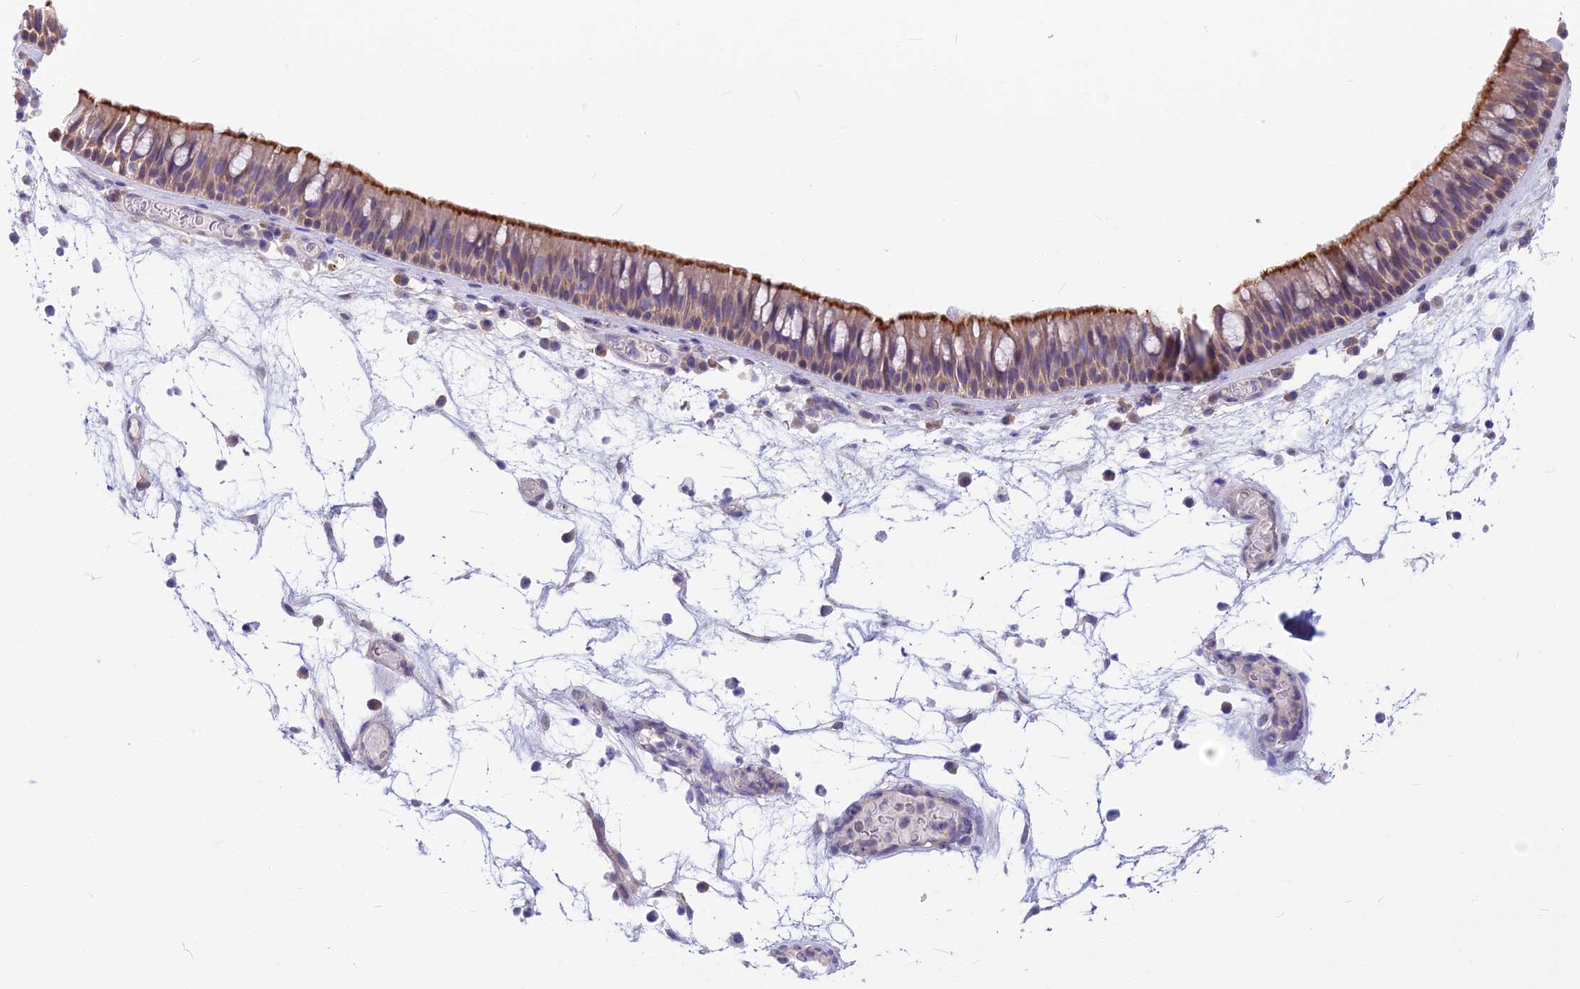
{"staining": {"intensity": "moderate", "quantity": "25%-75%", "location": "cytoplasmic/membranous"}, "tissue": "nasopharynx", "cell_type": "Respiratory epithelial cells", "image_type": "normal", "snomed": [{"axis": "morphology", "description": "Normal tissue, NOS"}, {"axis": "morphology", "description": "Inflammation, NOS"}, {"axis": "morphology", "description": "Malignant melanoma, Metastatic site"}, {"axis": "topography", "description": "Nasopharynx"}], "caption": "Protein analysis of normal nasopharynx shows moderate cytoplasmic/membranous expression in approximately 25%-75% of respiratory epithelial cells.", "gene": "SNAP91", "patient": {"sex": "male", "age": 70}}